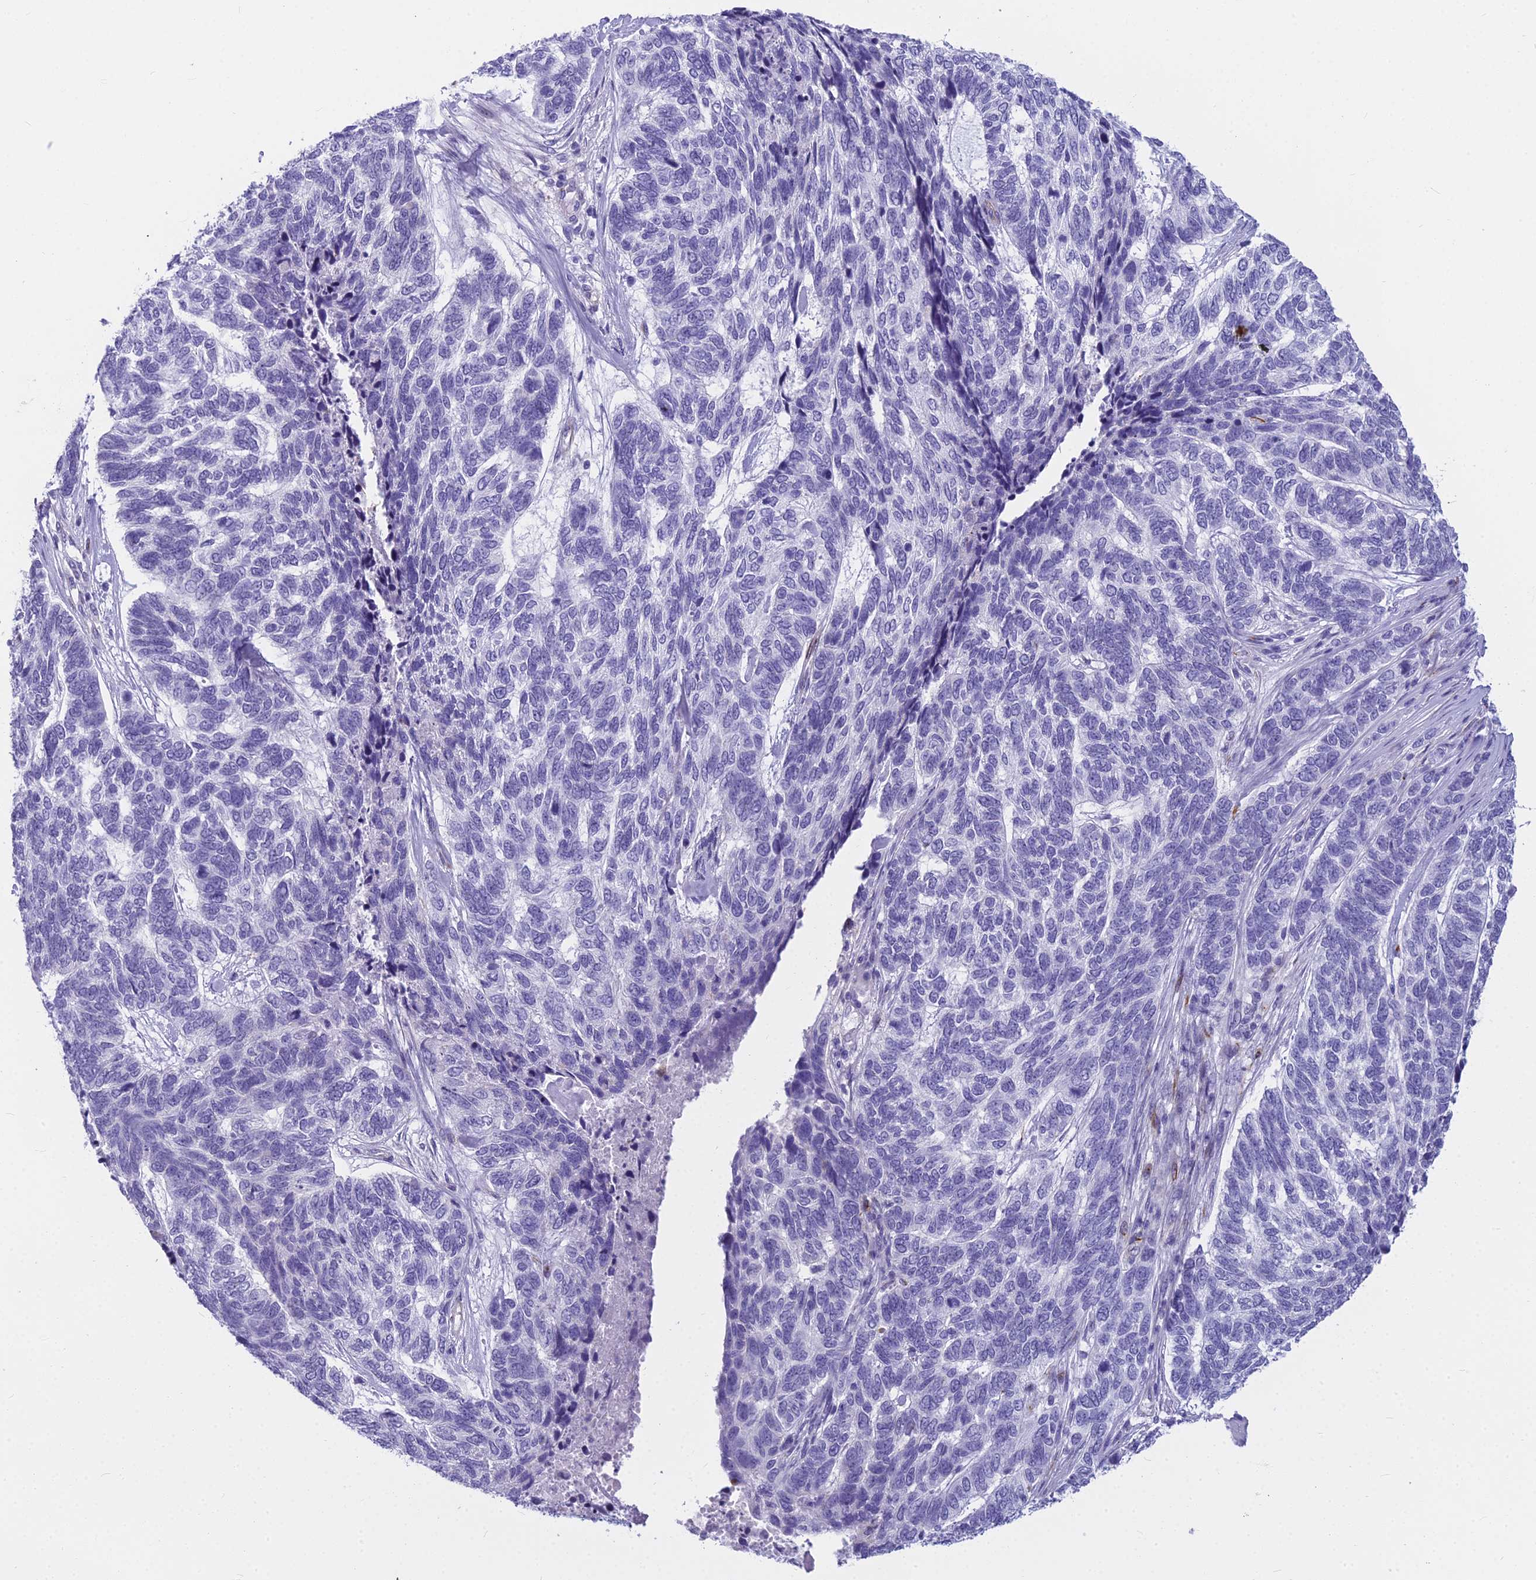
{"staining": {"intensity": "negative", "quantity": "none", "location": "none"}, "tissue": "skin cancer", "cell_type": "Tumor cells", "image_type": "cancer", "snomed": [{"axis": "morphology", "description": "Basal cell carcinoma"}, {"axis": "topography", "description": "Skin"}], "caption": "Immunohistochemical staining of skin cancer (basal cell carcinoma) demonstrates no significant positivity in tumor cells.", "gene": "EVI2A", "patient": {"sex": "female", "age": 65}}